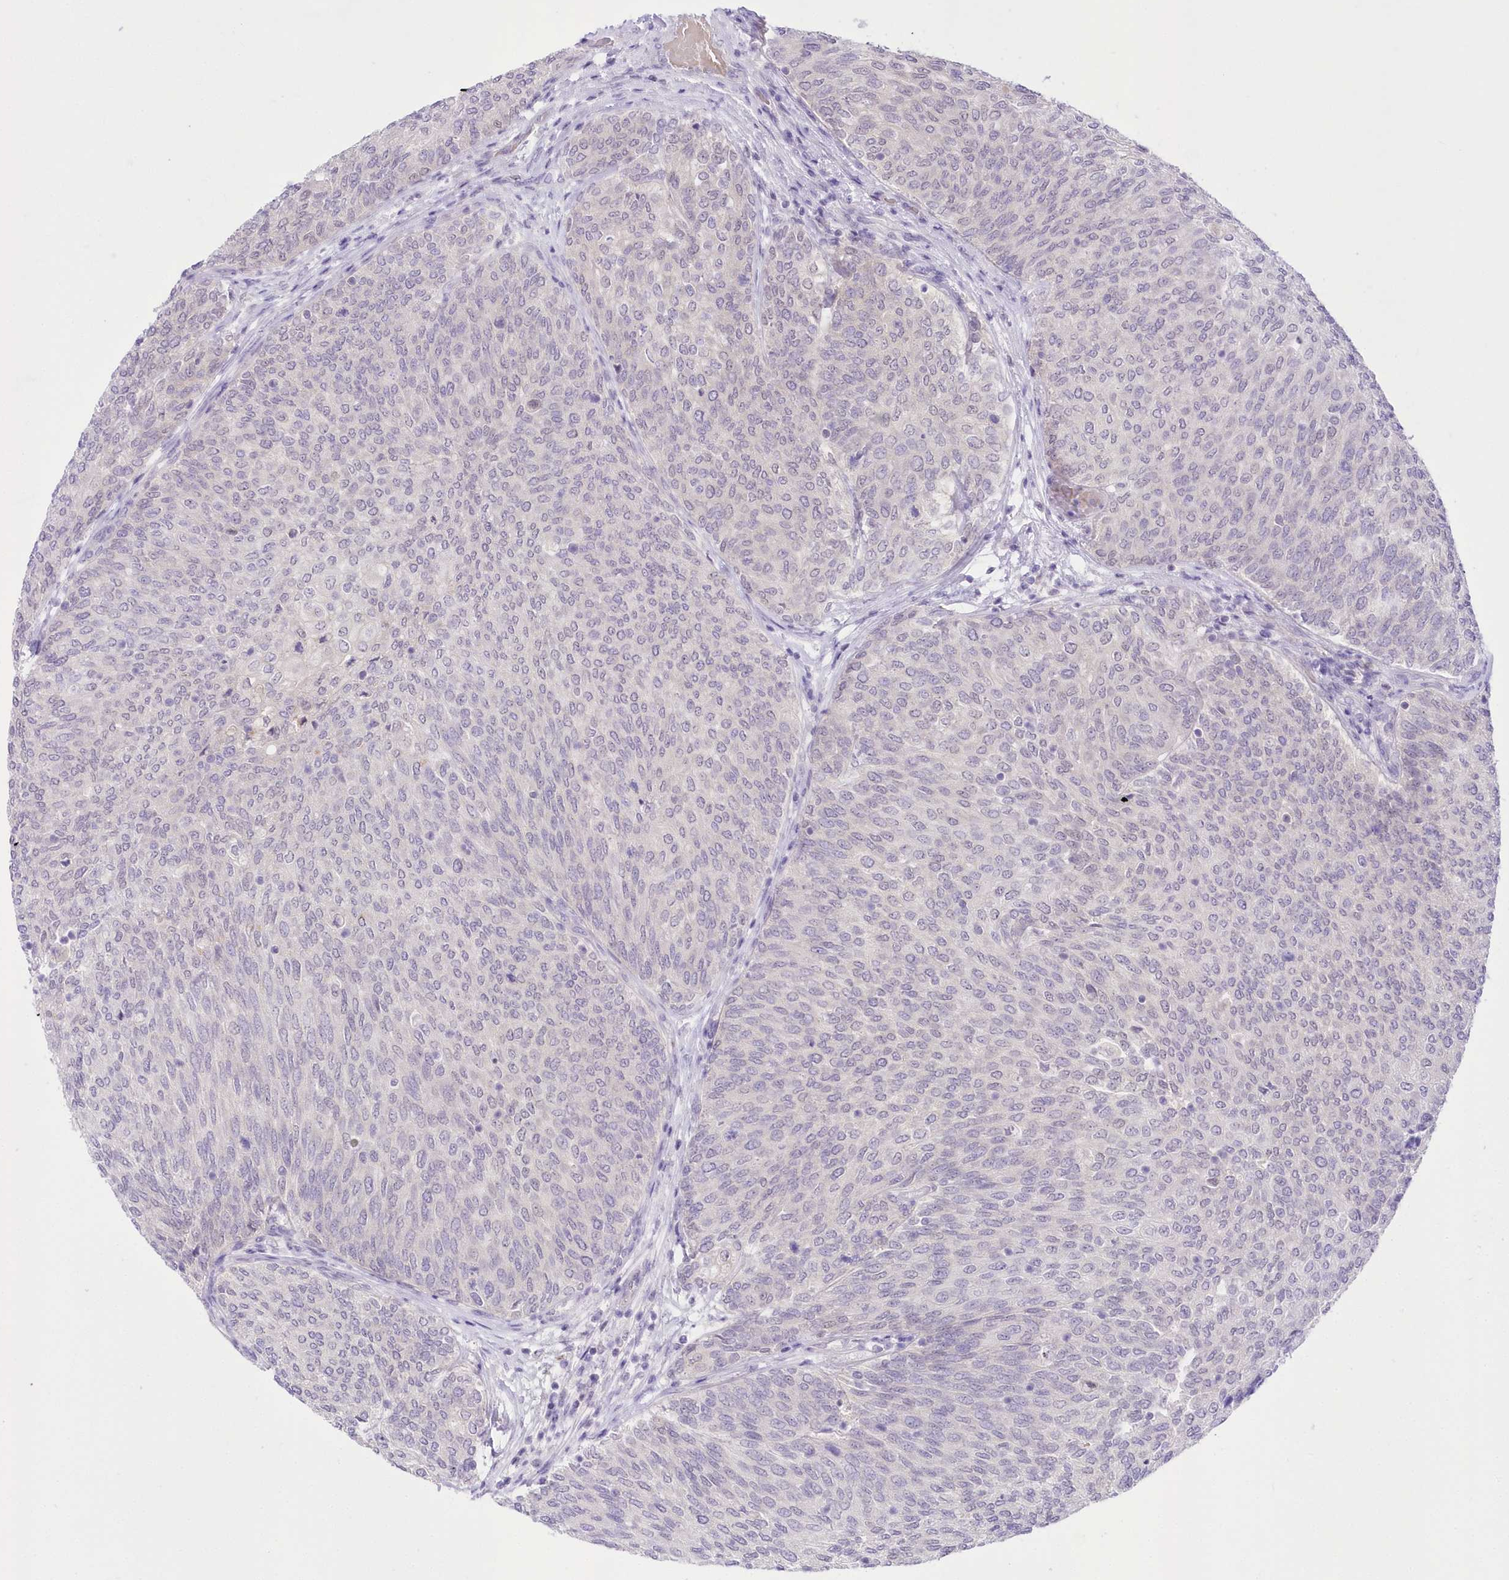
{"staining": {"intensity": "negative", "quantity": "none", "location": "none"}, "tissue": "urothelial cancer", "cell_type": "Tumor cells", "image_type": "cancer", "snomed": [{"axis": "morphology", "description": "Urothelial carcinoma, Low grade"}, {"axis": "topography", "description": "Urinary bladder"}], "caption": "Tumor cells are negative for protein expression in human urothelial carcinoma (low-grade).", "gene": "UBA6", "patient": {"sex": "female", "age": 79}}